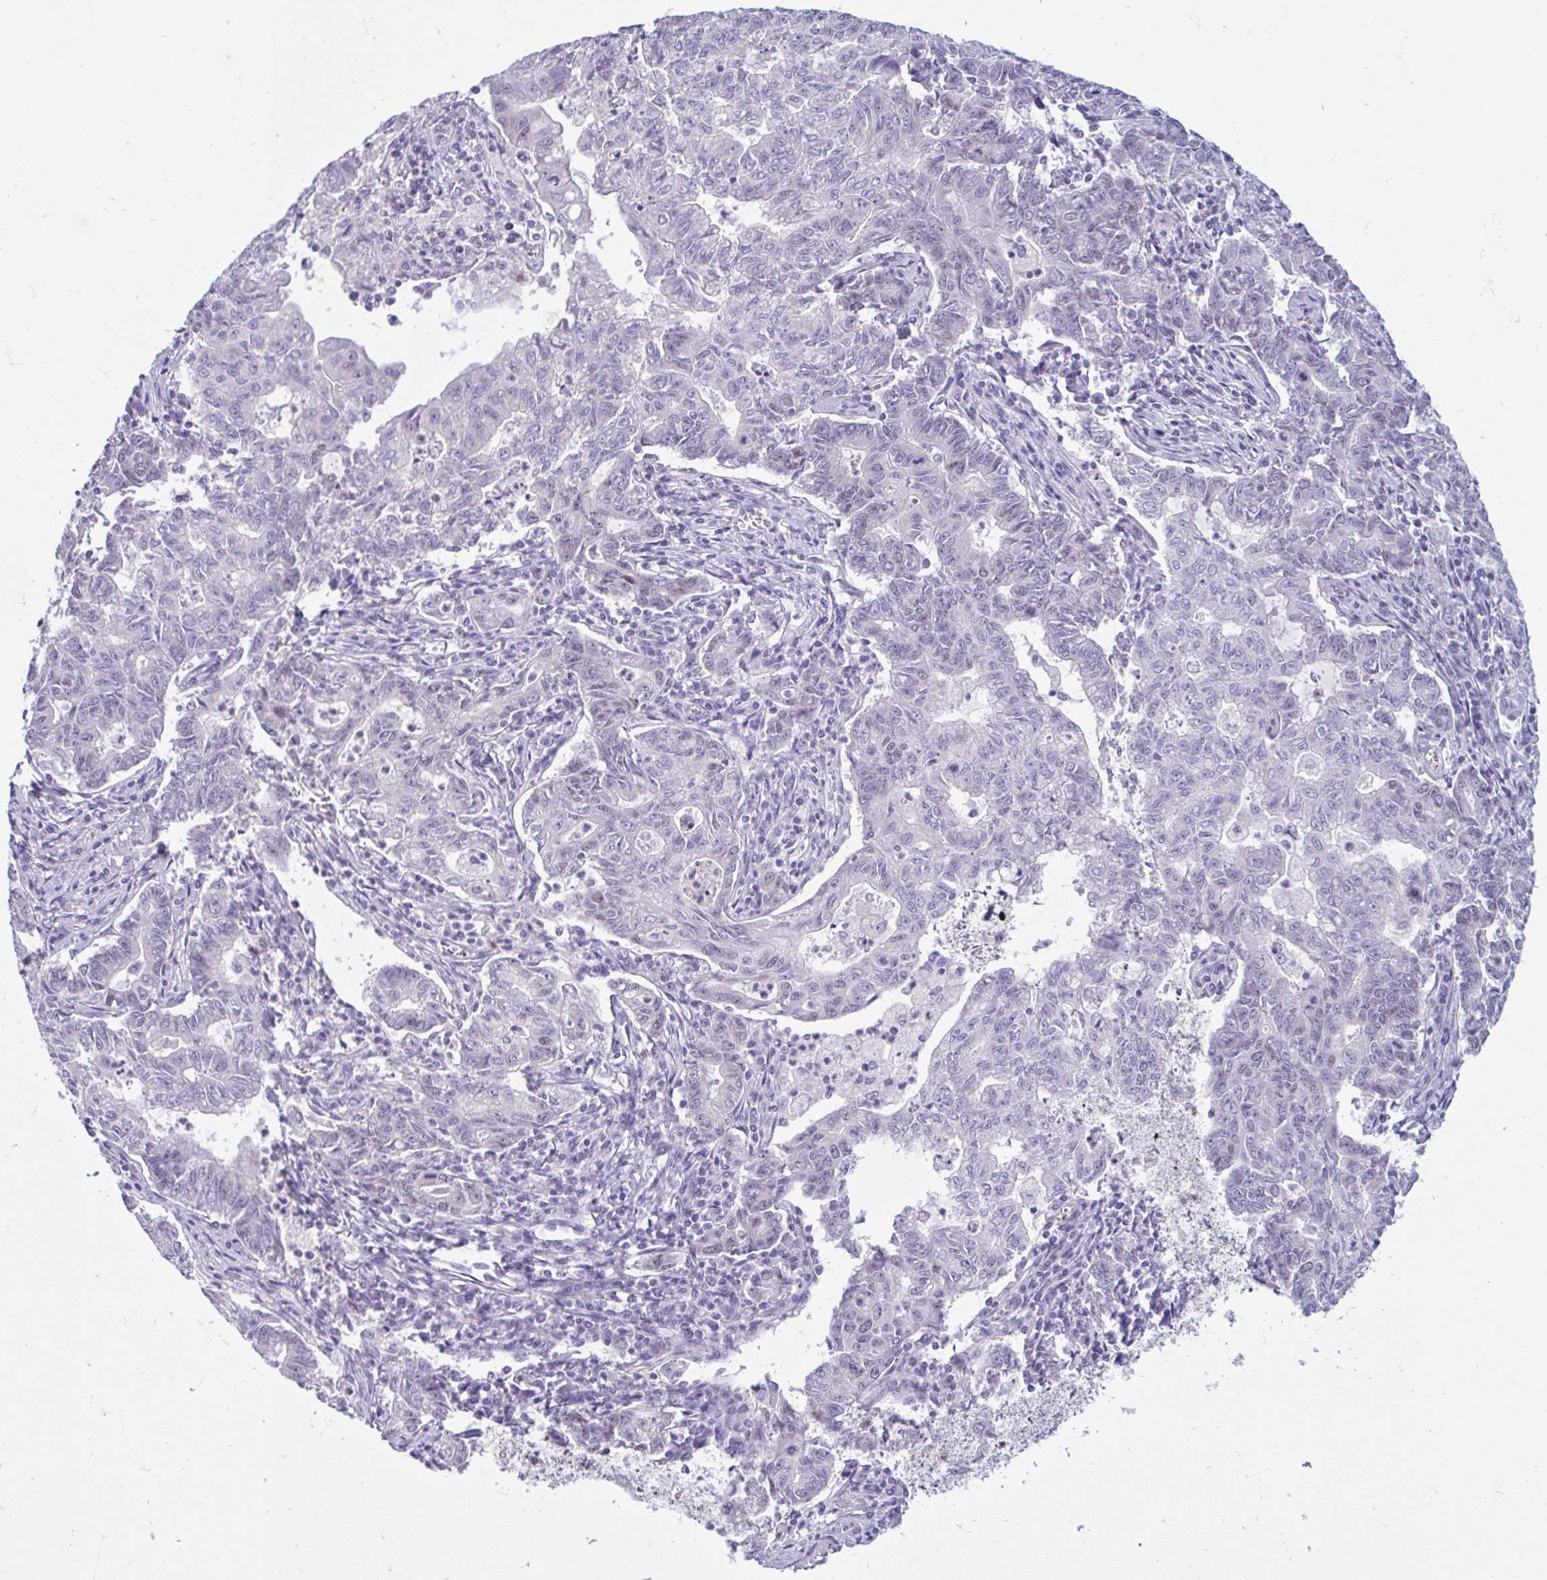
{"staining": {"intensity": "negative", "quantity": "none", "location": "none"}, "tissue": "stomach cancer", "cell_type": "Tumor cells", "image_type": "cancer", "snomed": [{"axis": "morphology", "description": "Adenocarcinoma, NOS"}, {"axis": "topography", "description": "Stomach, upper"}], "caption": "A micrograph of stomach adenocarcinoma stained for a protein demonstrates no brown staining in tumor cells.", "gene": "MORC4", "patient": {"sex": "female", "age": 79}}